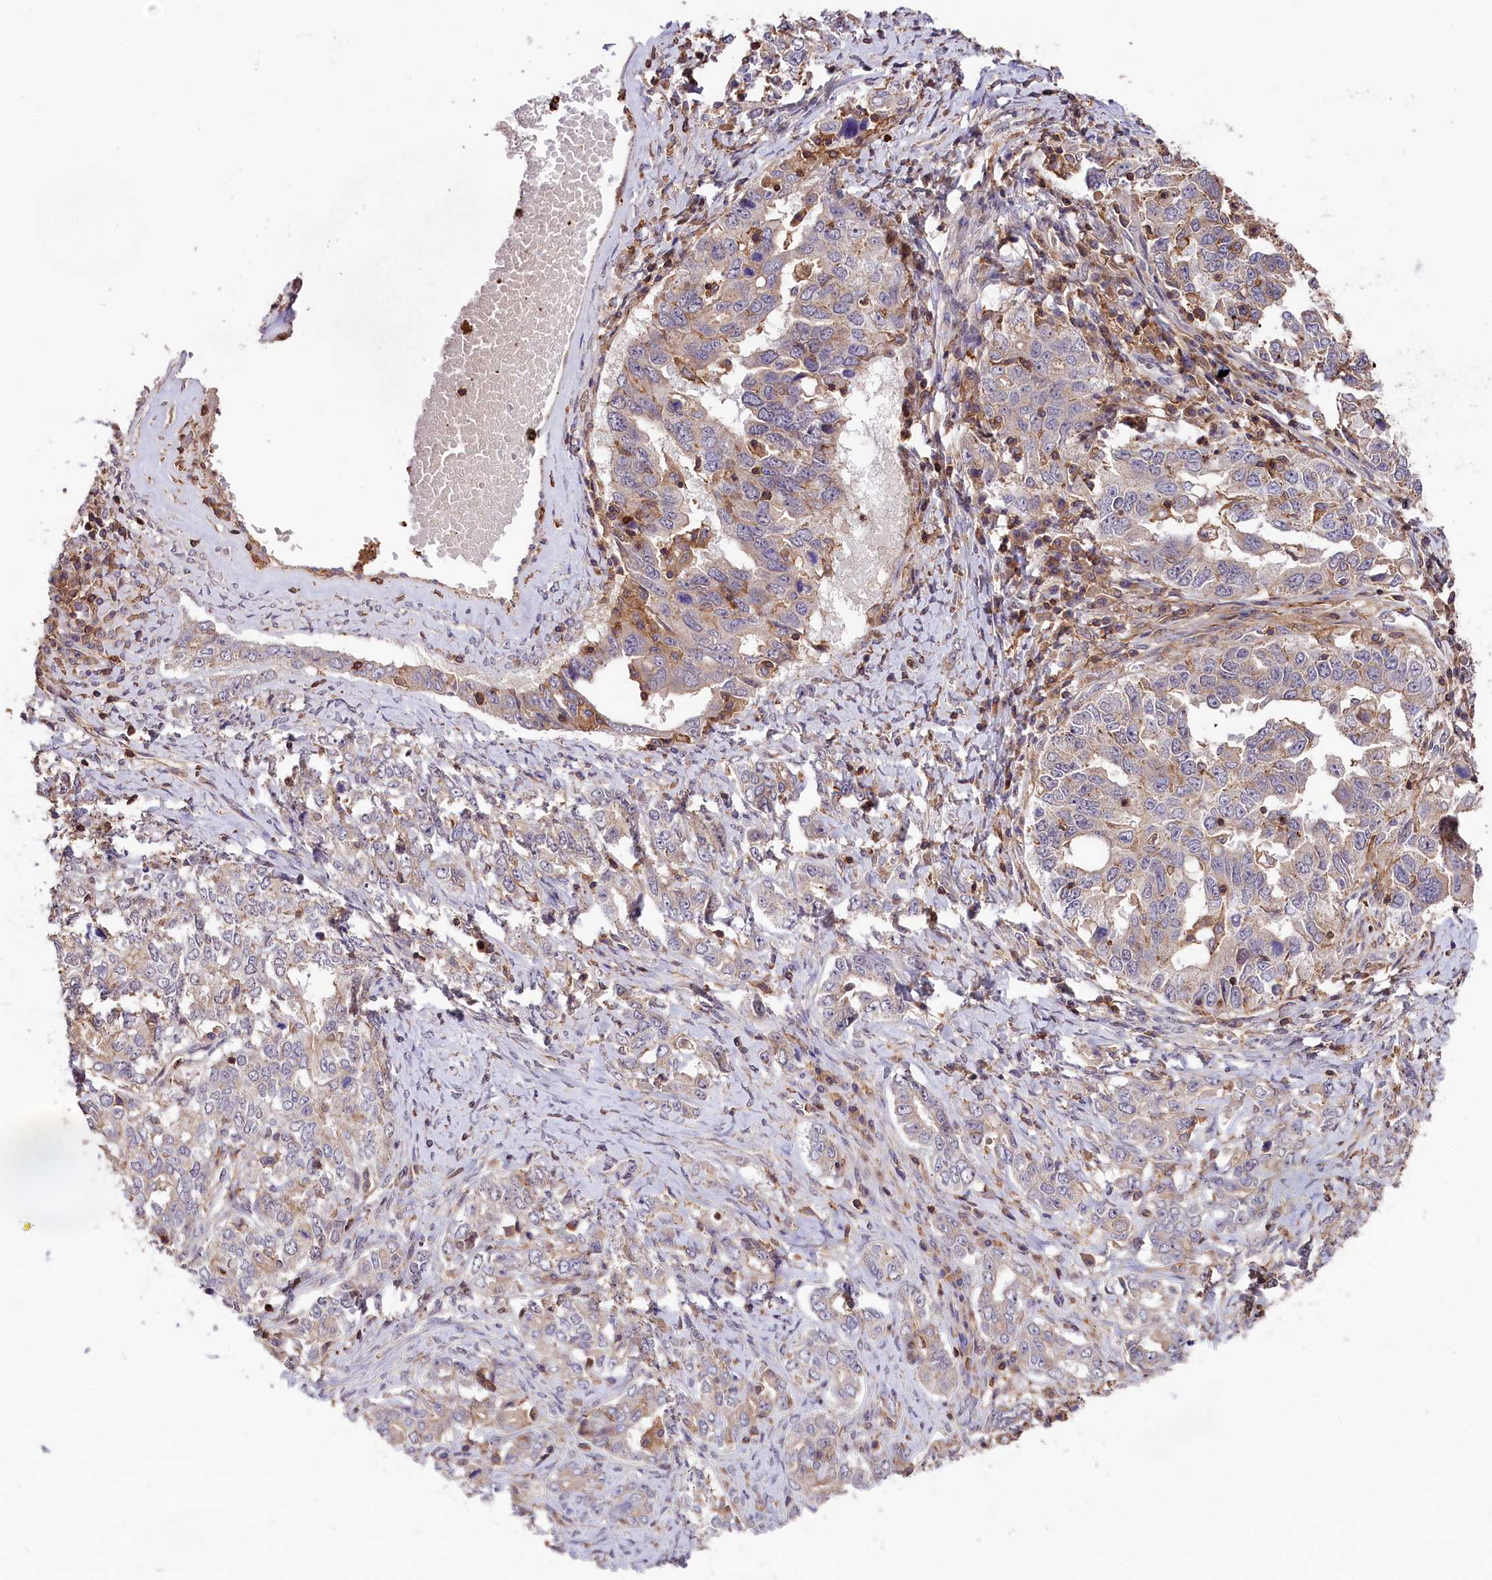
{"staining": {"intensity": "weak", "quantity": "<25%", "location": "cytoplasmic/membranous"}, "tissue": "ovarian cancer", "cell_type": "Tumor cells", "image_type": "cancer", "snomed": [{"axis": "morphology", "description": "Carcinoma, endometroid"}, {"axis": "topography", "description": "Ovary"}], "caption": "Immunohistochemistry (IHC) photomicrograph of neoplastic tissue: endometroid carcinoma (ovarian) stained with DAB (3,3'-diaminobenzidine) demonstrates no significant protein staining in tumor cells. (DAB IHC with hematoxylin counter stain).", "gene": "SKIDA1", "patient": {"sex": "female", "age": 62}}